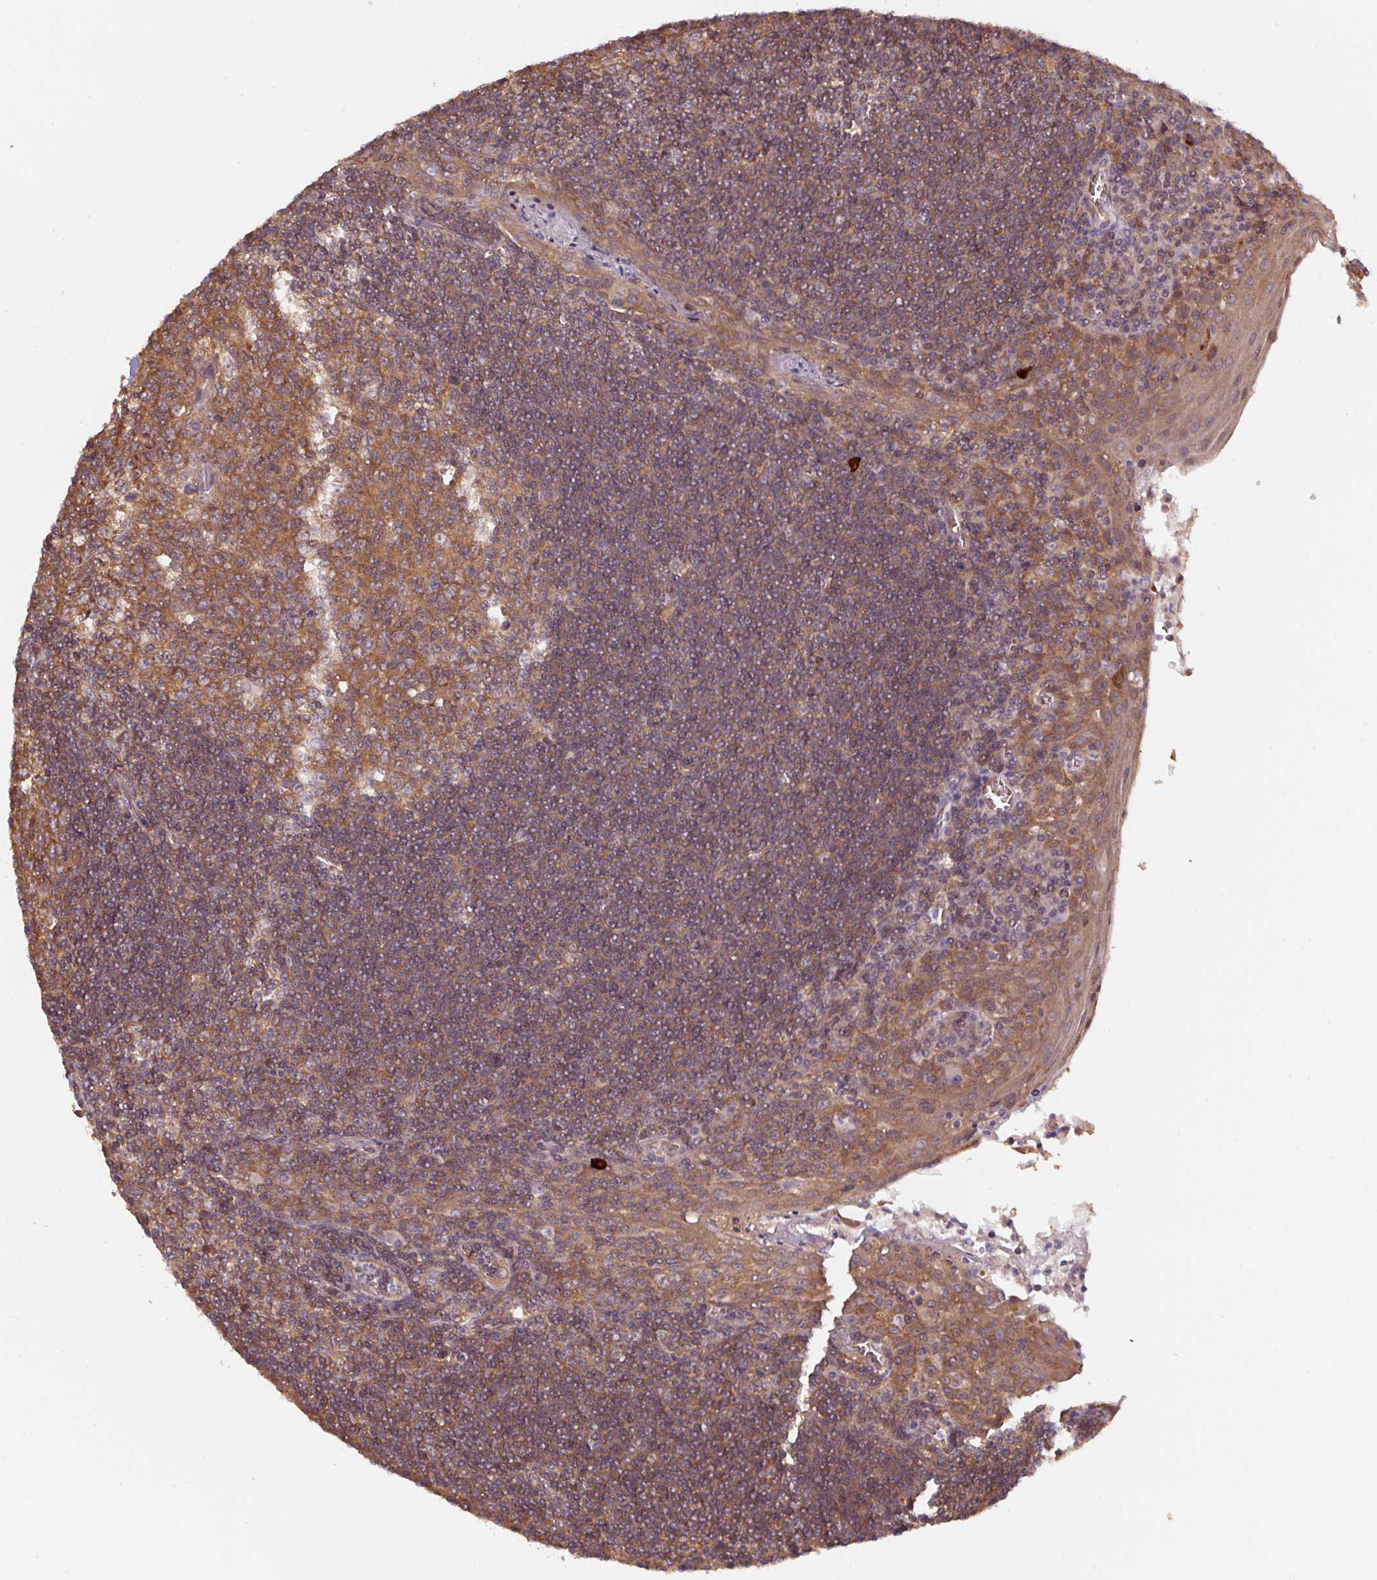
{"staining": {"intensity": "moderate", "quantity": ">75%", "location": "cytoplasmic/membranous"}, "tissue": "tonsil", "cell_type": "Germinal center cells", "image_type": "normal", "snomed": [{"axis": "morphology", "description": "Normal tissue, NOS"}, {"axis": "topography", "description": "Tonsil"}], "caption": "There is medium levels of moderate cytoplasmic/membranous staining in germinal center cells of unremarkable tonsil, as demonstrated by immunohistochemical staining (brown color).", "gene": "ST13", "patient": {"sex": "male", "age": 27}}